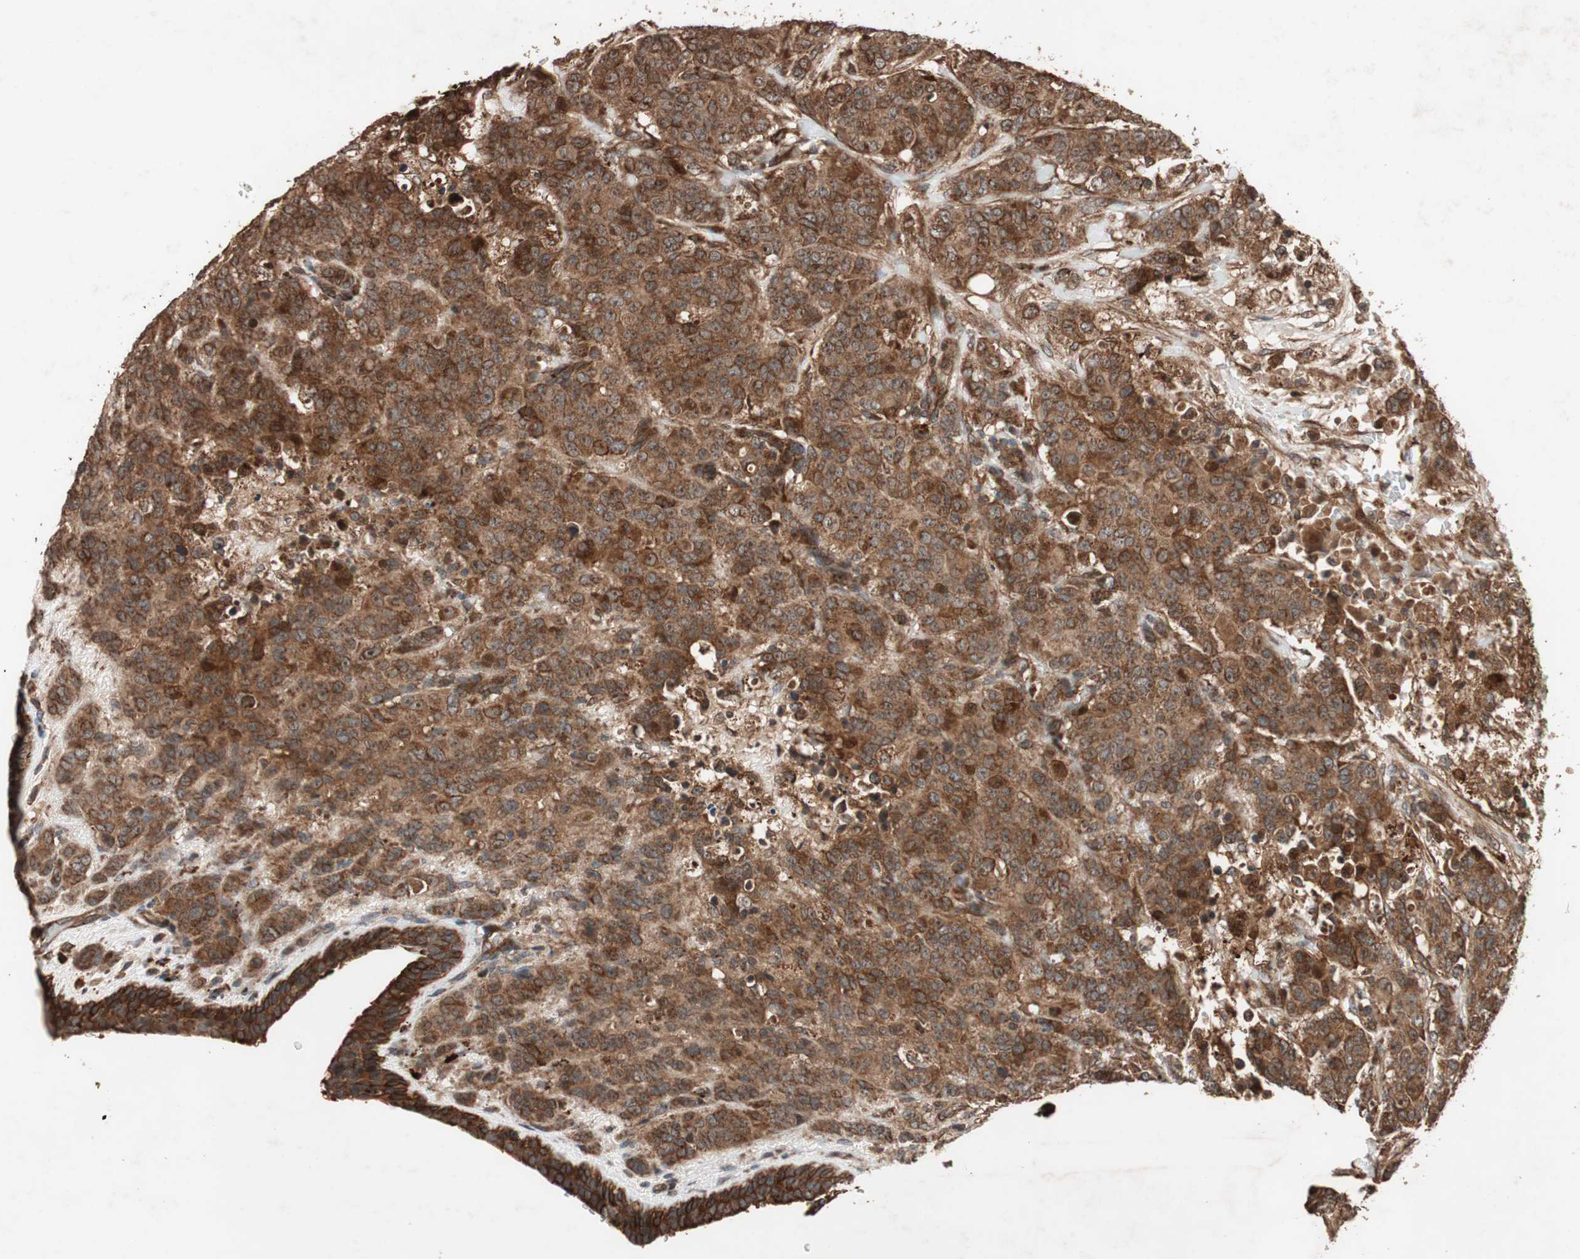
{"staining": {"intensity": "strong", "quantity": ">75%", "location": "cytoplasmic/membranous"}, "tissue": "breast cancer", "cell_type": "Tumor cells", "image_type": "cancer", "snomed": [{"axis": "morphology", "description": "Duct carcinoma"}, {"axis": "topography", "description": "Breast"}], "caption": "Immunohistochemistry (IHC) of human breast cancer (invasive ductal carcinoma) demonstrates high levels of strong cytoplasmic/membranous staining in approximately >75% of tumor cells.", "gene": "RAB1A", "patient": {"sex": "female", "age": 40}}